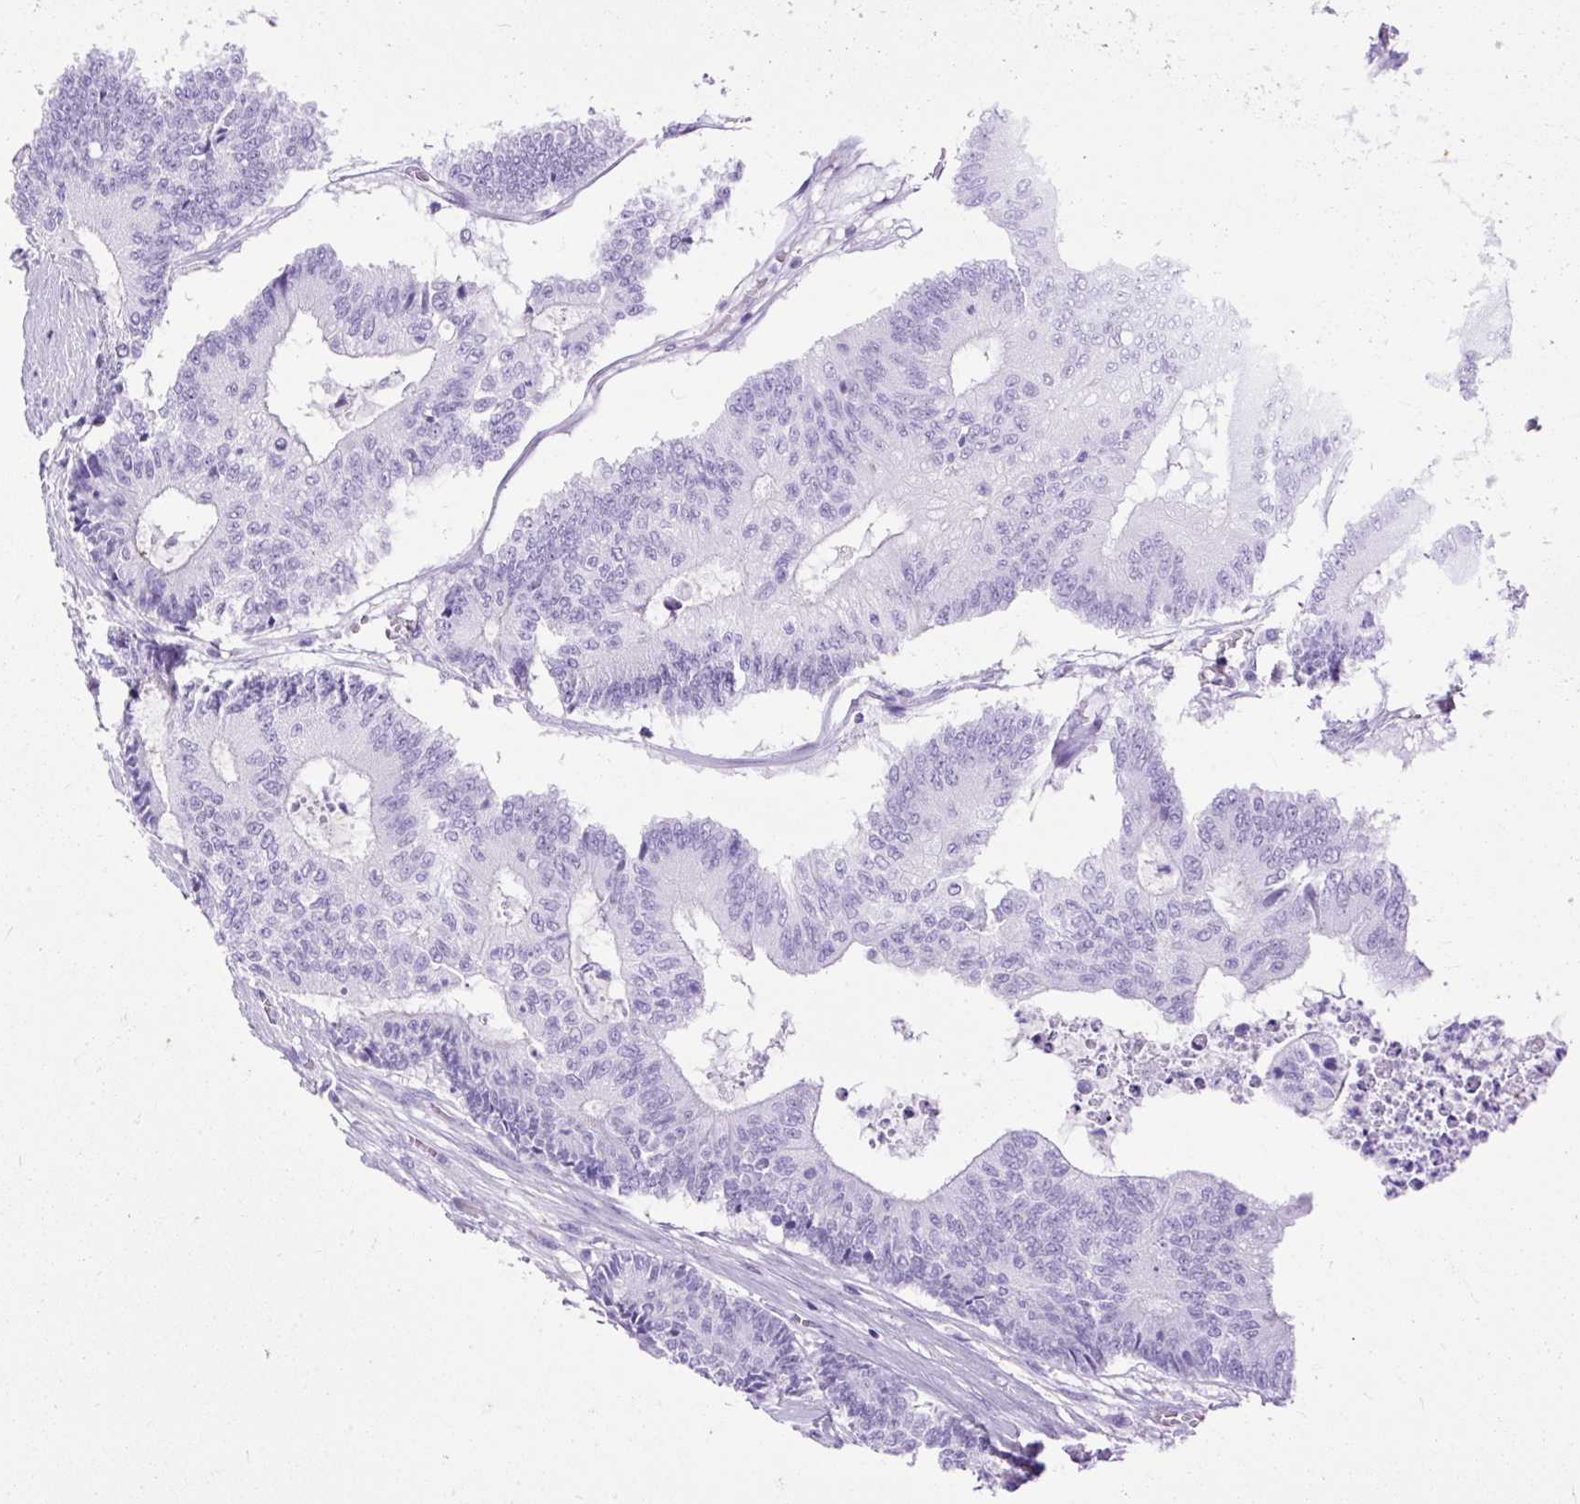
{"staining": {"intensity": "negative", "quantity": "none", "location": "none"}, "tissue": "colorectal cancer", "cell_type": "Tumor cells", "image_type": "cancer", "snomed": [{"axis": "morphology", "description": "Adenocarcinoma, NOS"}, {"axis": "topography", "description": "Colon"}], "caption": "Tumor cells are negative for brown protein staining in colorectal cancer (adenocarcinoma).", "gene": "HEY1", "patient": {"sex": "female", "age": 84}}